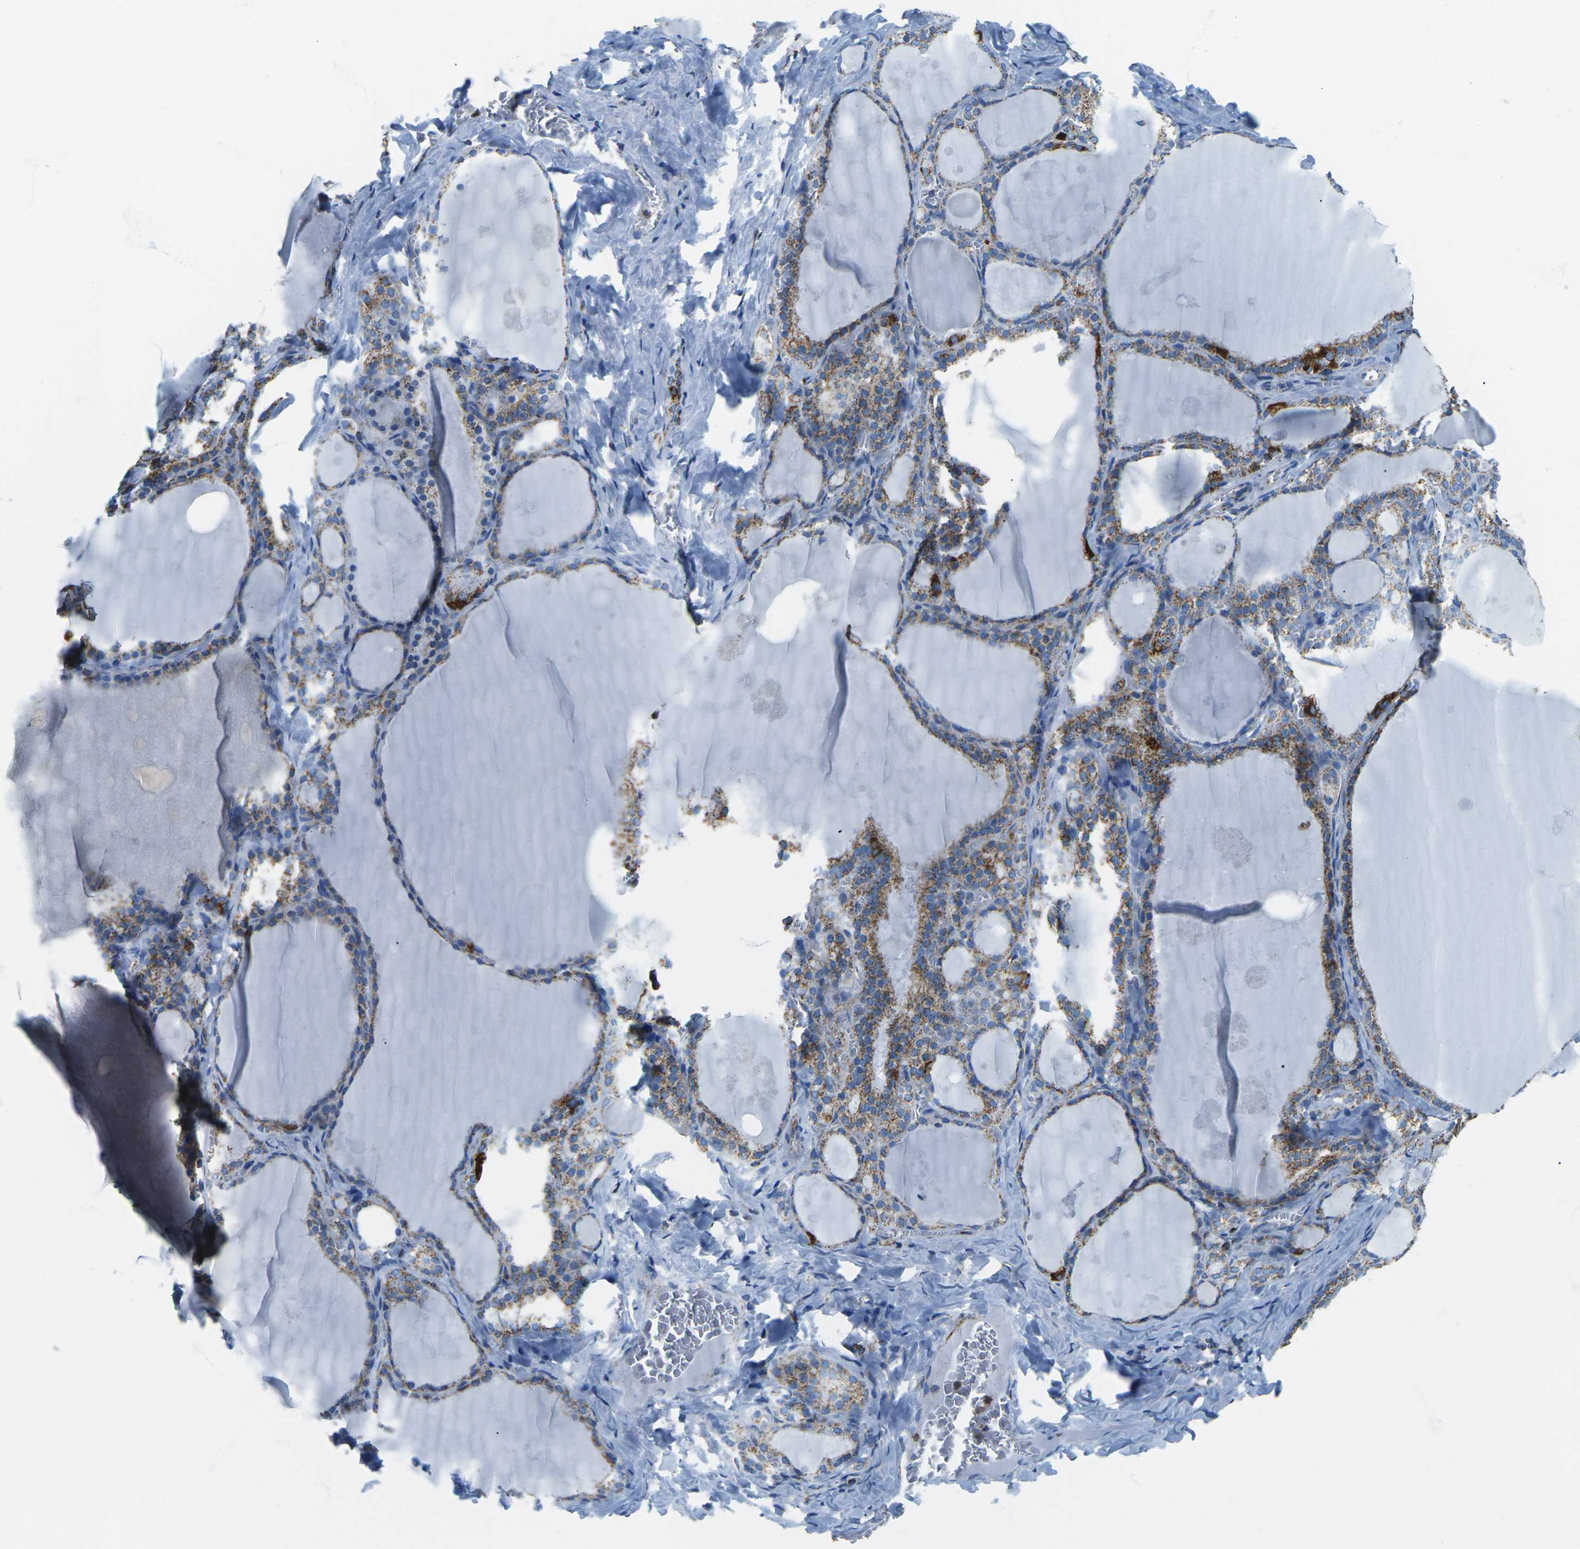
{"staining": {"intensity": "moderate", "quantity": ">75%", "location": "cytoplasmic/membranous"}, "tissue": "thyroid gland", "cell_type": "Glandular cells", "image_type": "normal", "snomed": [{"axis": "morphology", "description": "Normal tissue, NOS"}, {"axis": "topography", "description": "Thyroid gland"}], "caption": "Immunohistochemistry of unremarkable human thyroid gland exhibits medium levels of moderate cytoplasmic/membranous expression in approximately >75% of glandular cells.", "gene": "COX6C", "patient": {"sex": "male", "age": 56}}